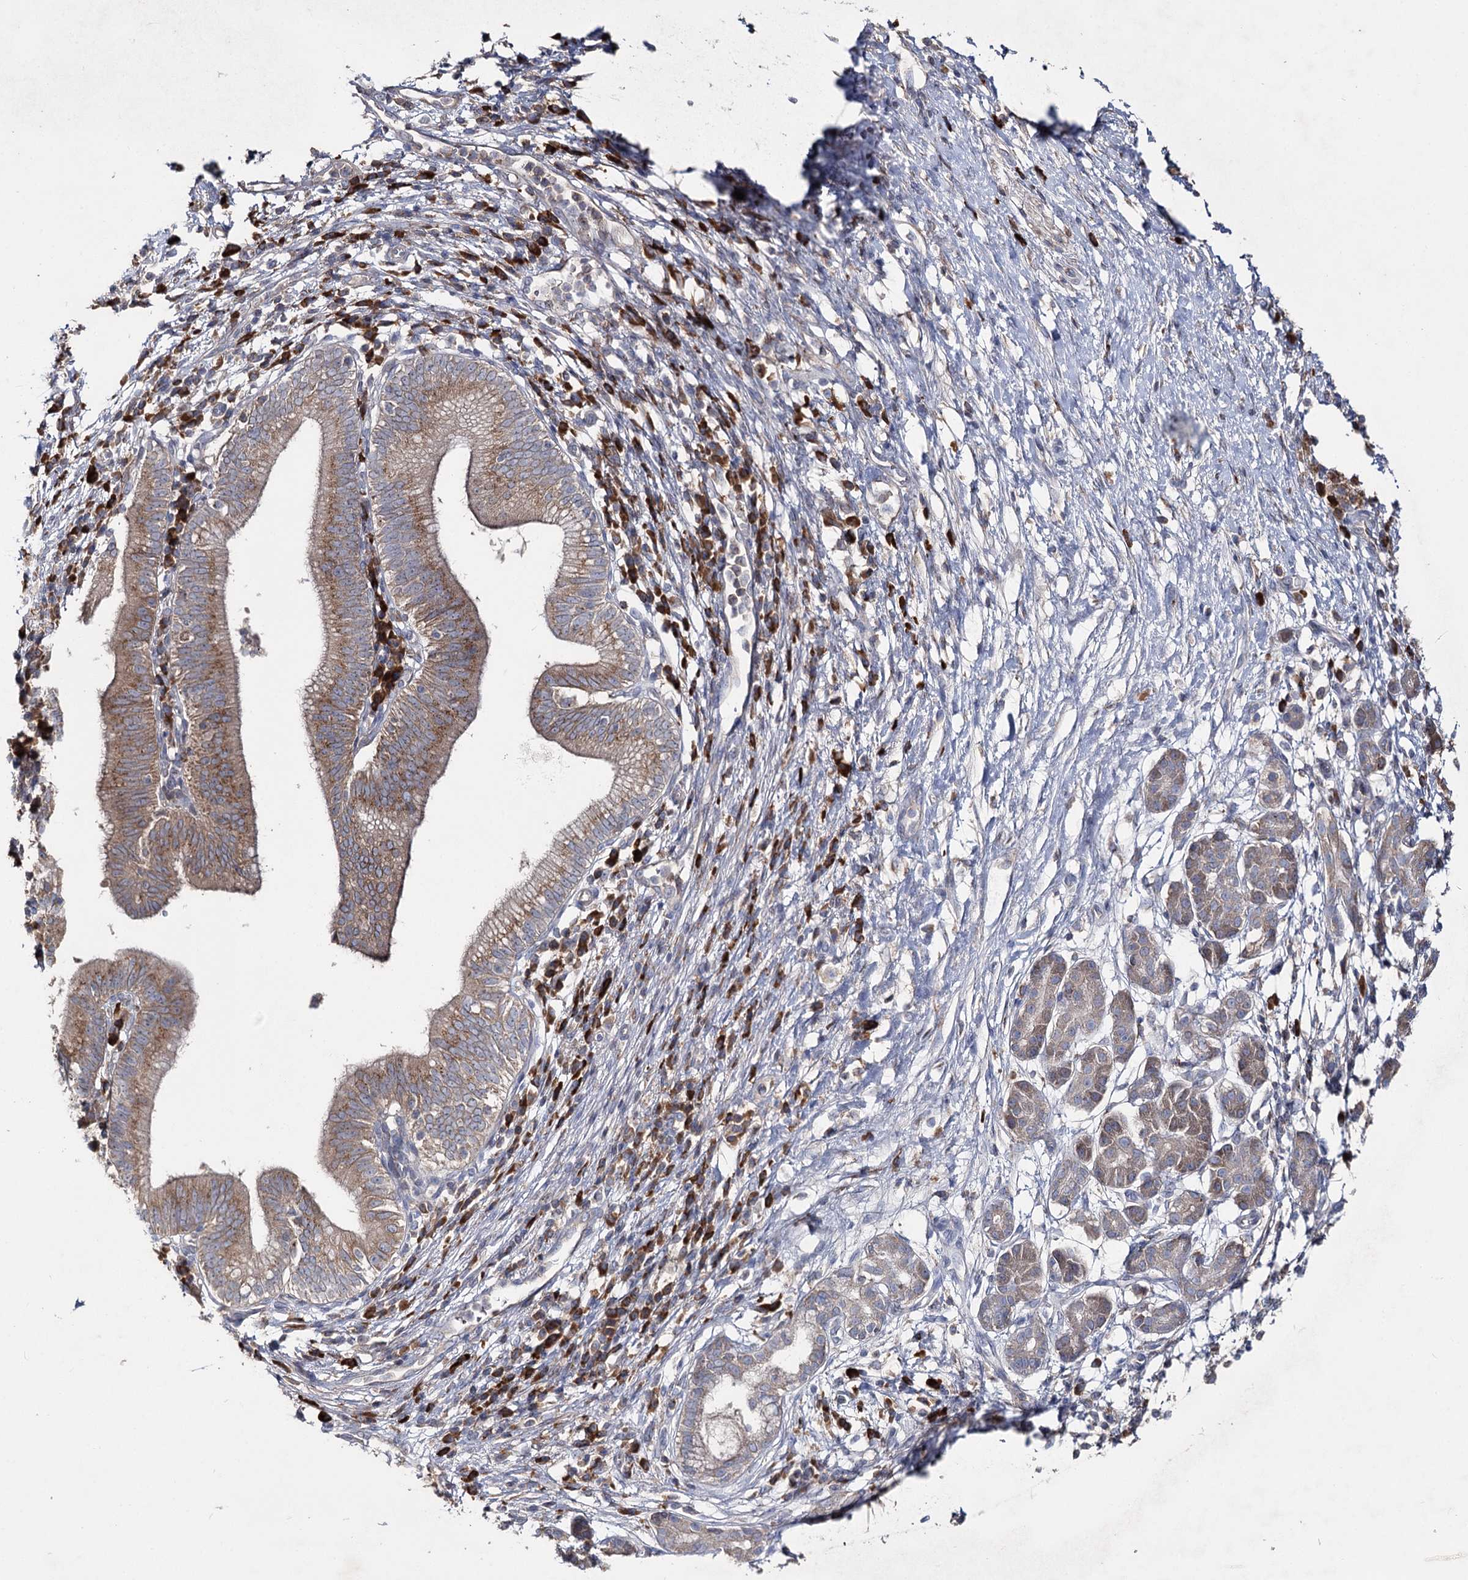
{"staining": {"intensity": "moderate", "quantity": ">75%", "location": "cytoplasmic/membranous"}, "tissue": "pancreatic cancer", "cell_type": "Tumor cells", "image_type": "cancer", "snomed": [{"axis": "morphology", "description": "Adenocarcinoma, NOS"}, {"axis": "topography", "description": "Pancreas"}], "caption": "Moderate cytoplasmic/membranous expression for a protein is identified in about >75% of tumor cells of adenocarcinoma (pancreatic) using immunohistochemistry (IHC).", "gene": "IL1RAP", "patient": {"sex": "male", "age": 68}}